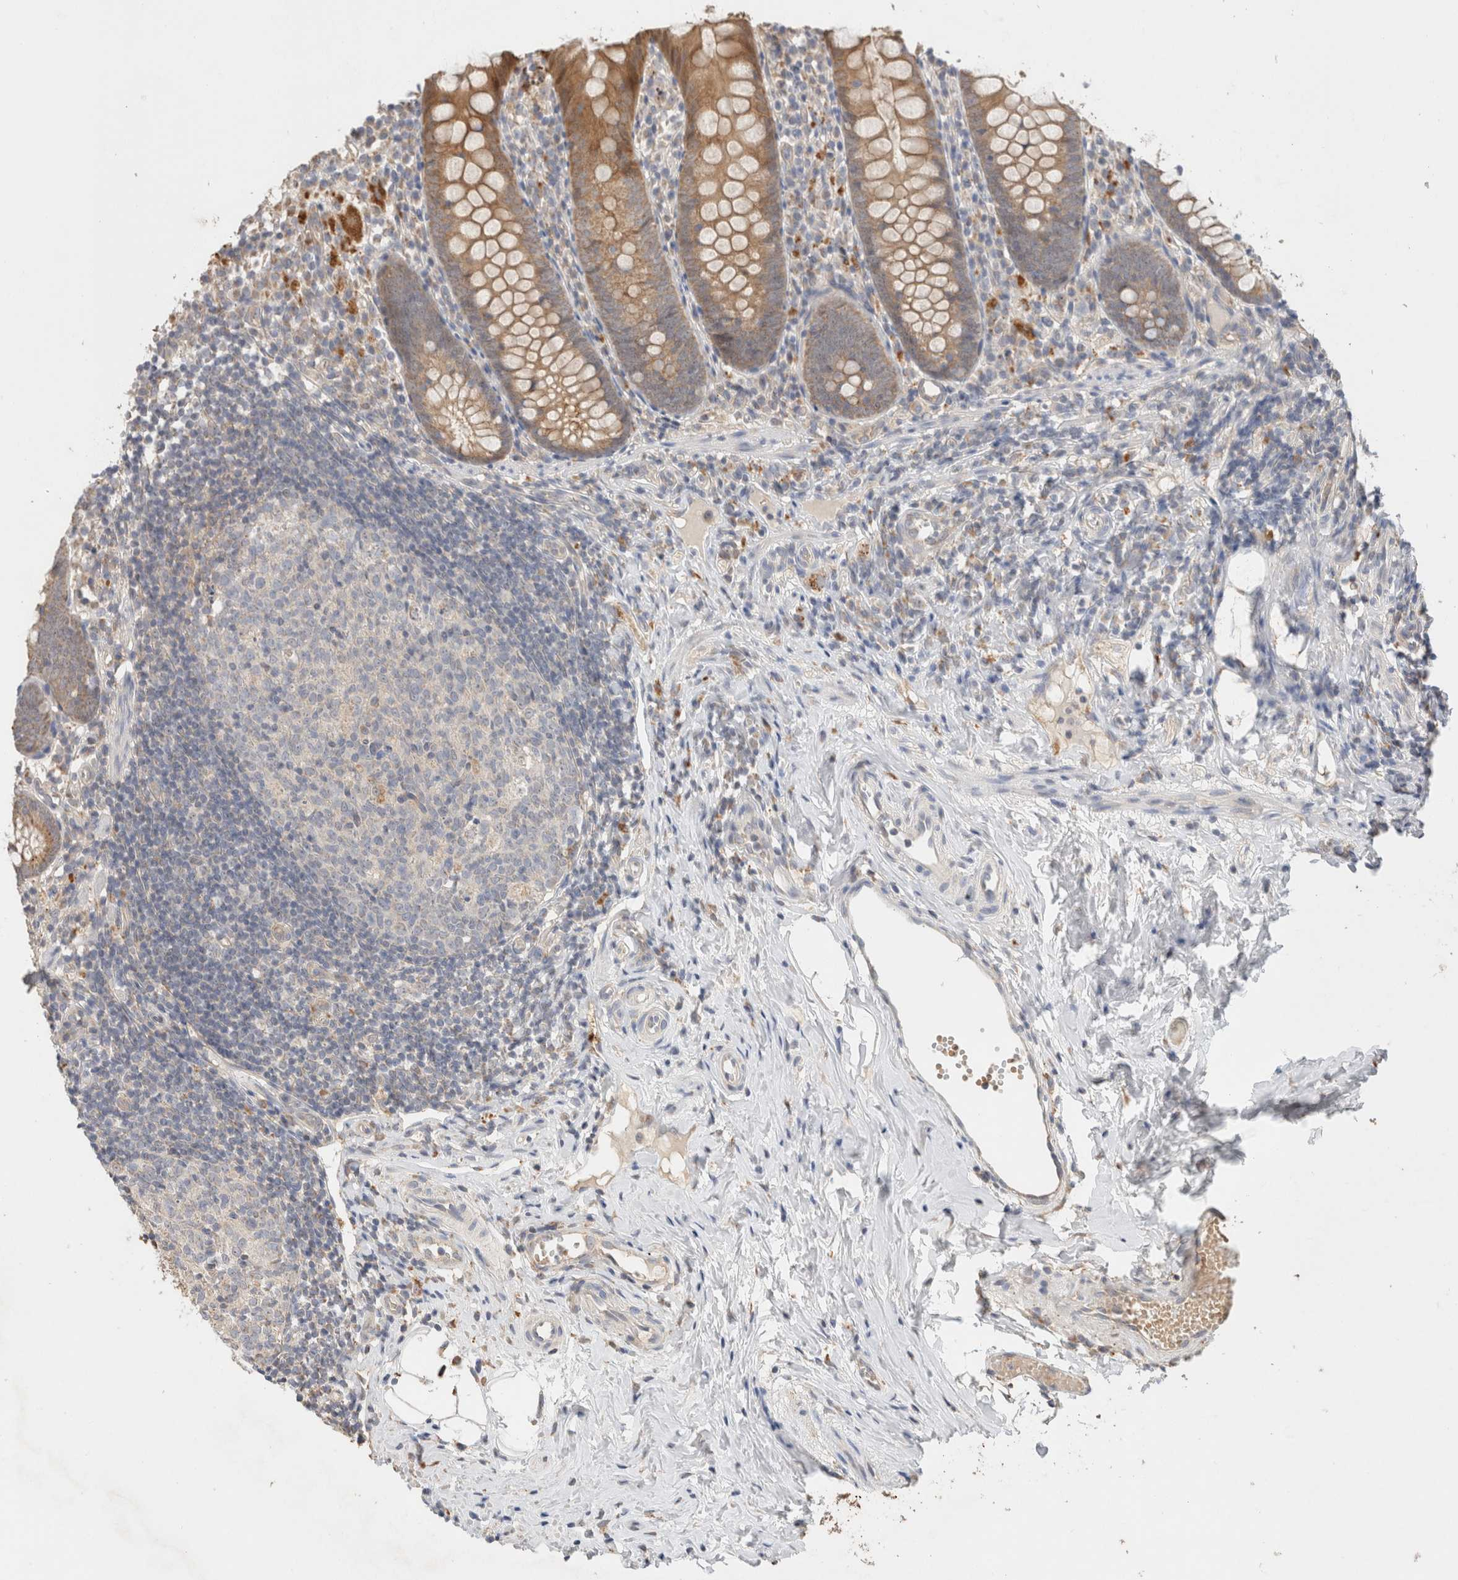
{"staining": {"intensity": "strong", "quantity": ">75%", "location": "cytoplasmic/membranous"}, "tissue": "appendix", "cell_type": "Glandular cells", "image_type": "normal", "snomed": [{"axis": "morphology", "description": "Normal tissue, NOS"}, {"axis": "topography", "description": "Appendix"}], "caption": "This micrograph shows IHC staining of normal appendix, with high strong cytoplasmic/membranous positivity in approximately >75% of glandular cells.", "gene": "CA13", "patient": {"sex": "female", "age": 20}}